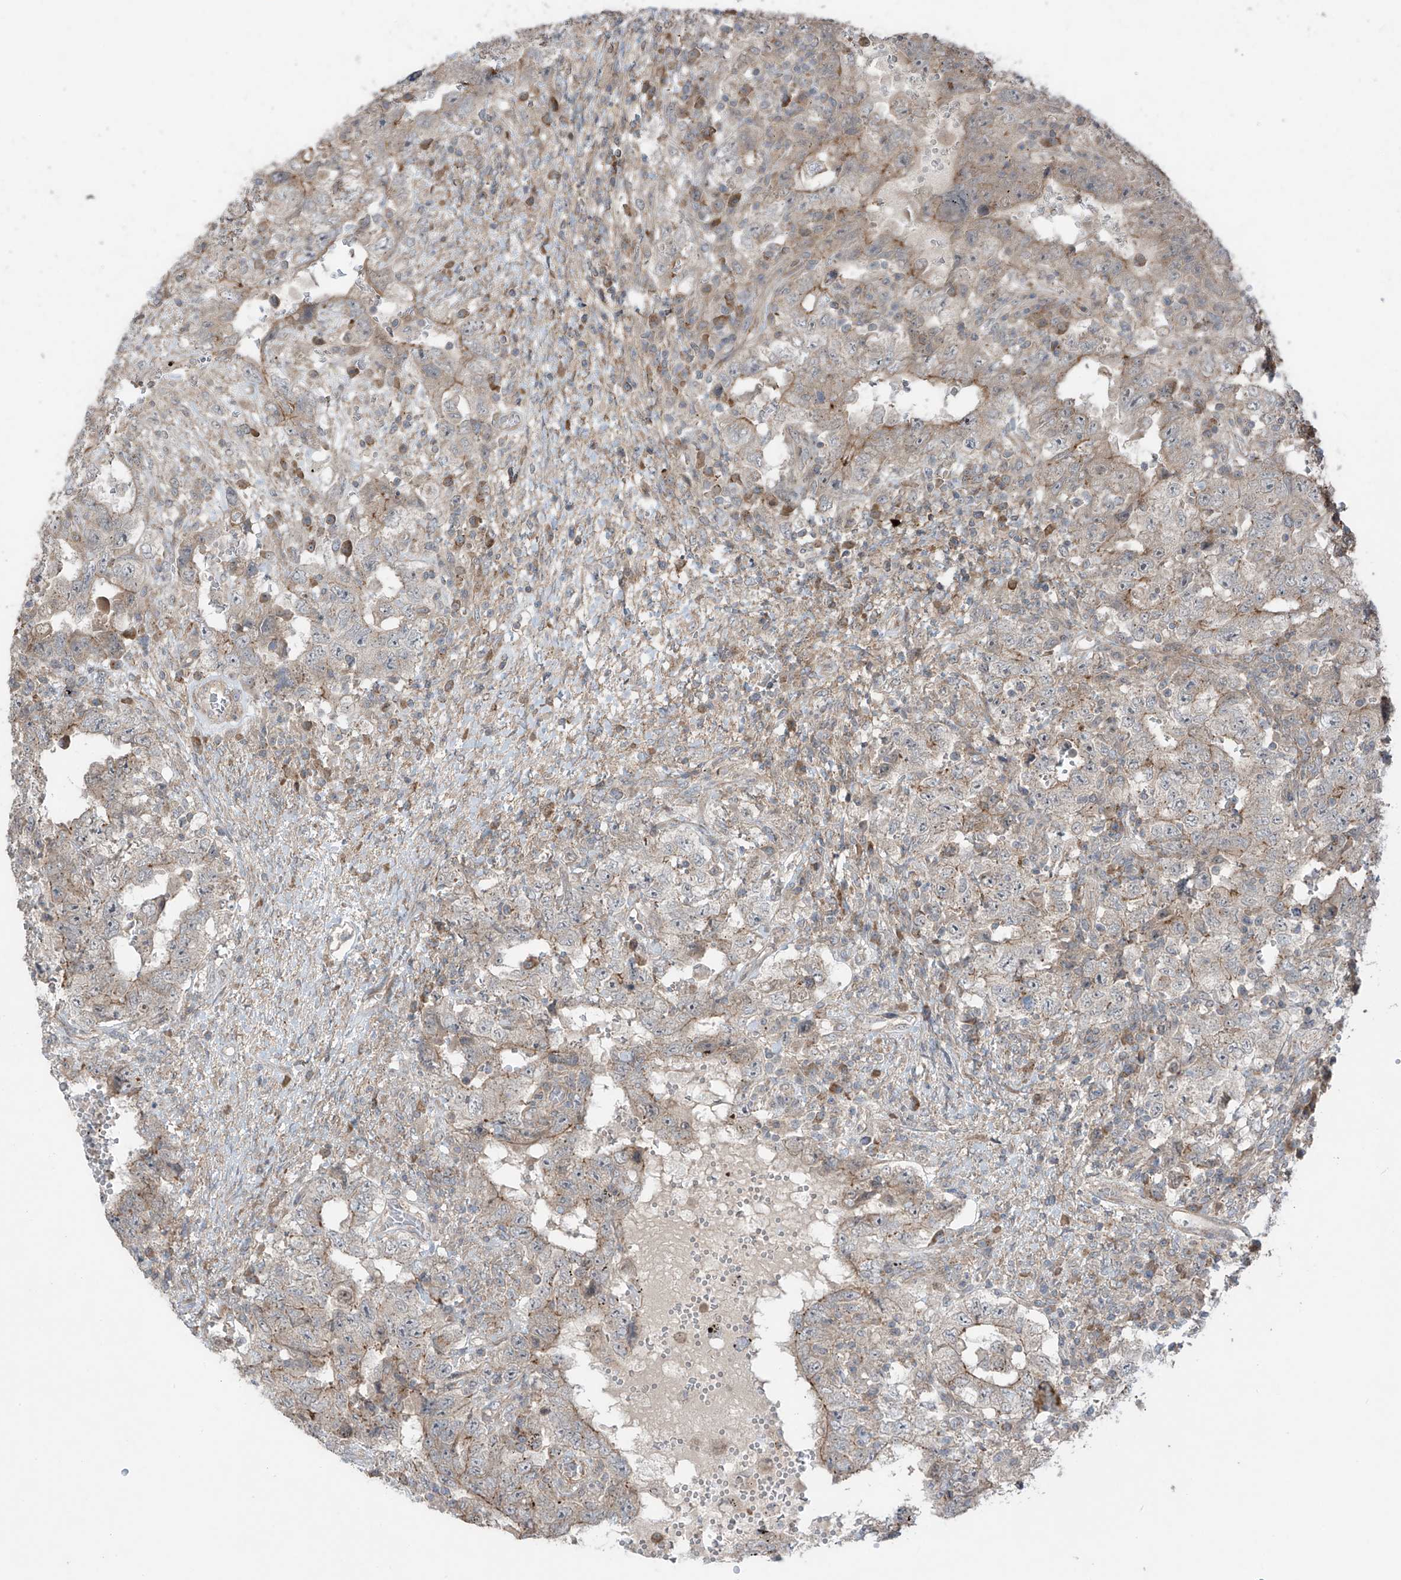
{"staining": {"intensity": "moderate", "quantity": "<25%", "location": "cytoplasmic/membranous"}, "tissue": "testis cancer", "cell_type": "Tumor cells", "image_type": "cancer", "snomed": [{"axis": "morphology", "description": "Carcinoma, Embryonal, NOS"}, {"axis": "topography", "description": "Testis"}], "caption": "Protein expression analysis of testis embryonal carcinoma reveals moderate cytoplasmic/membranous positivity in approximately <25% of tumor cells.", "gene": "LRRC74A", "patient": {"sex": "male", "age": 26}}